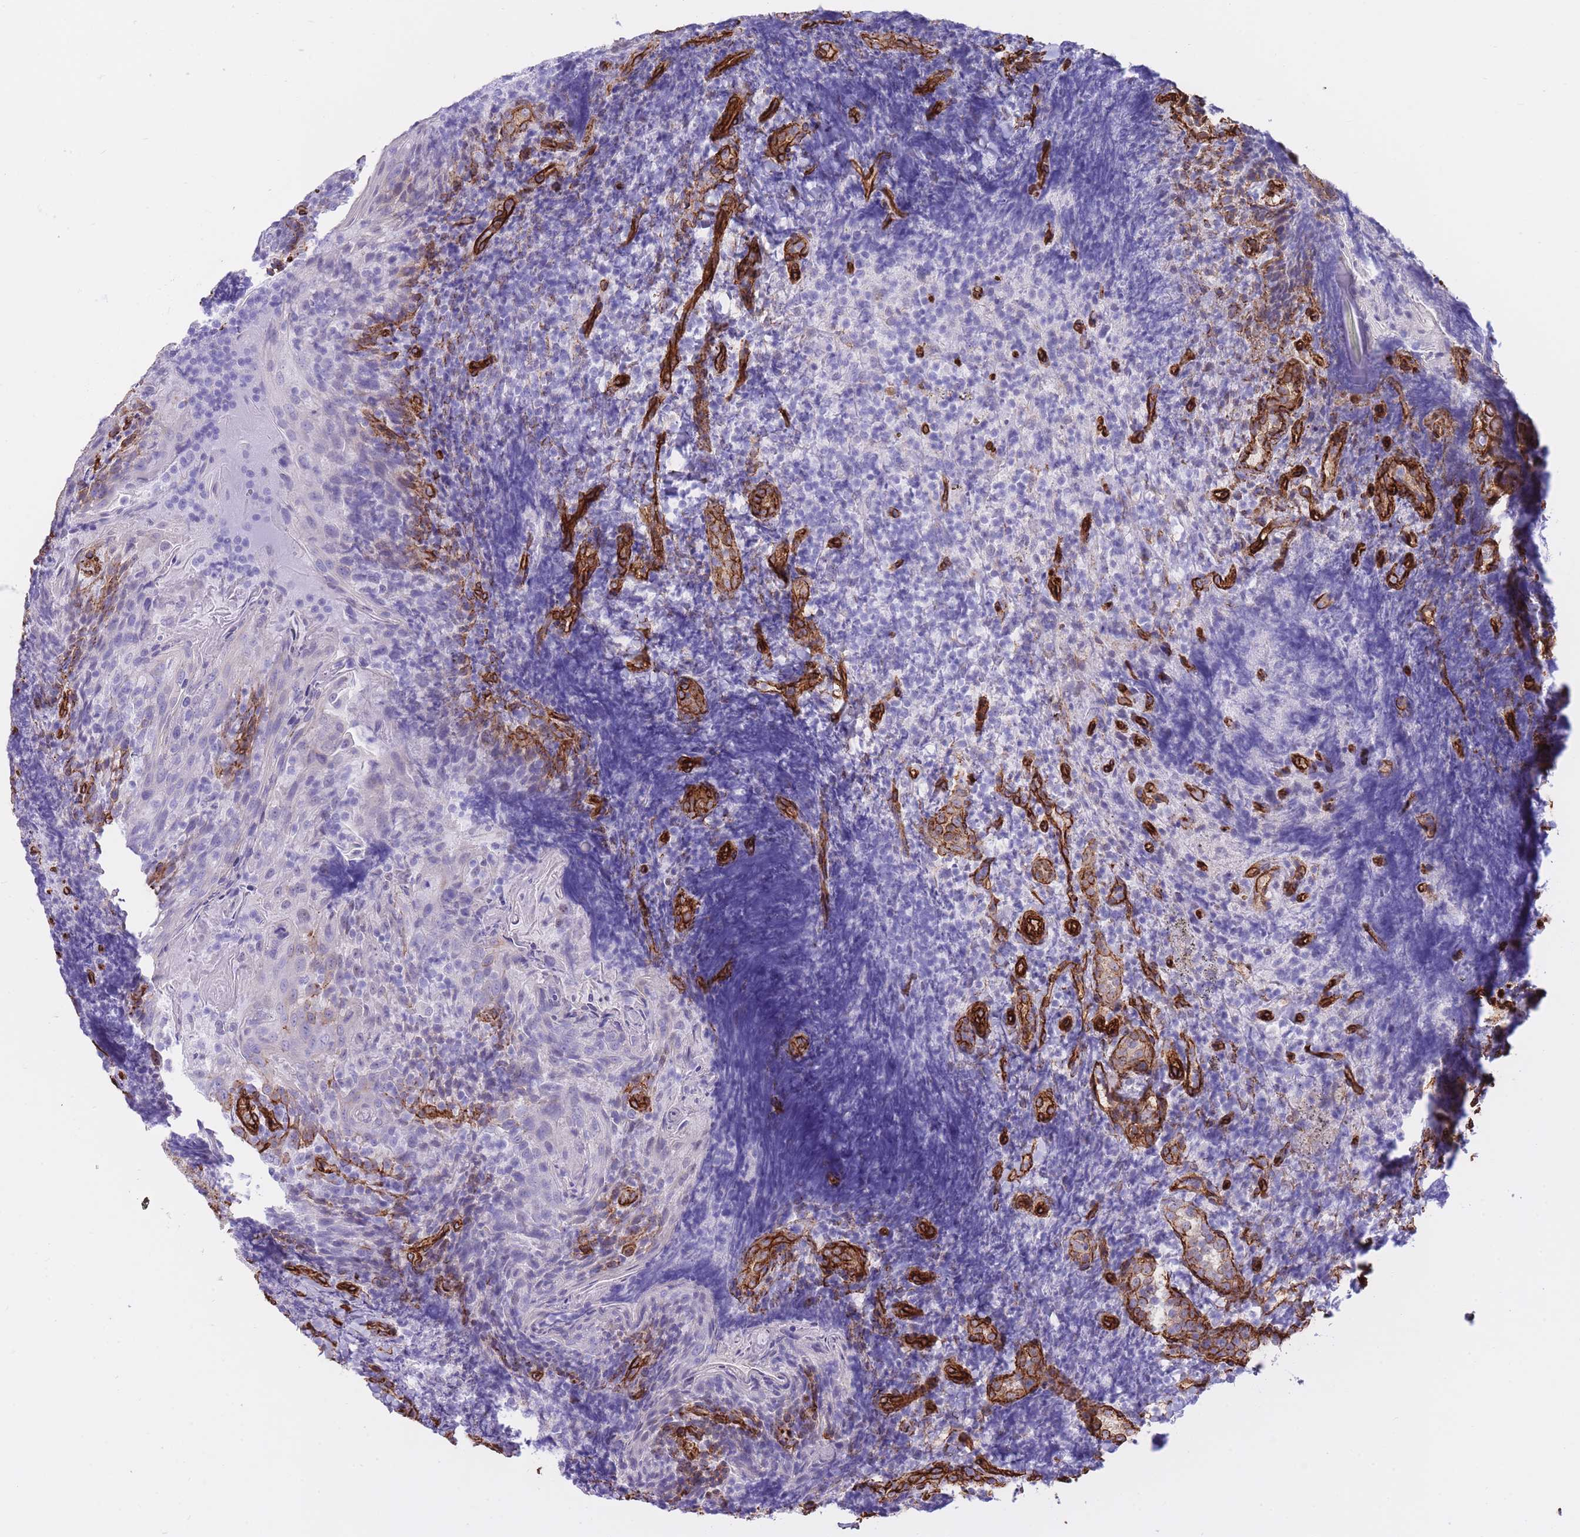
{"staining": {"intensity": "negative", "quantity": "none", "location": "none"}, "tissue": "tonsil", "cell_type": "Germinal center cells", "image_type": "normal", "snomed": [{"axis": "morphology", "description": "Normal tissue, NOS"}, {"axis": "topography", "description": "Tonsil"}], "caption": "Protein analysis of benign tonsil exhibits no significant positivity in germinal center cells.", "gene": "CAVIN1", "patient": {"sex": "female", "age": 10}}